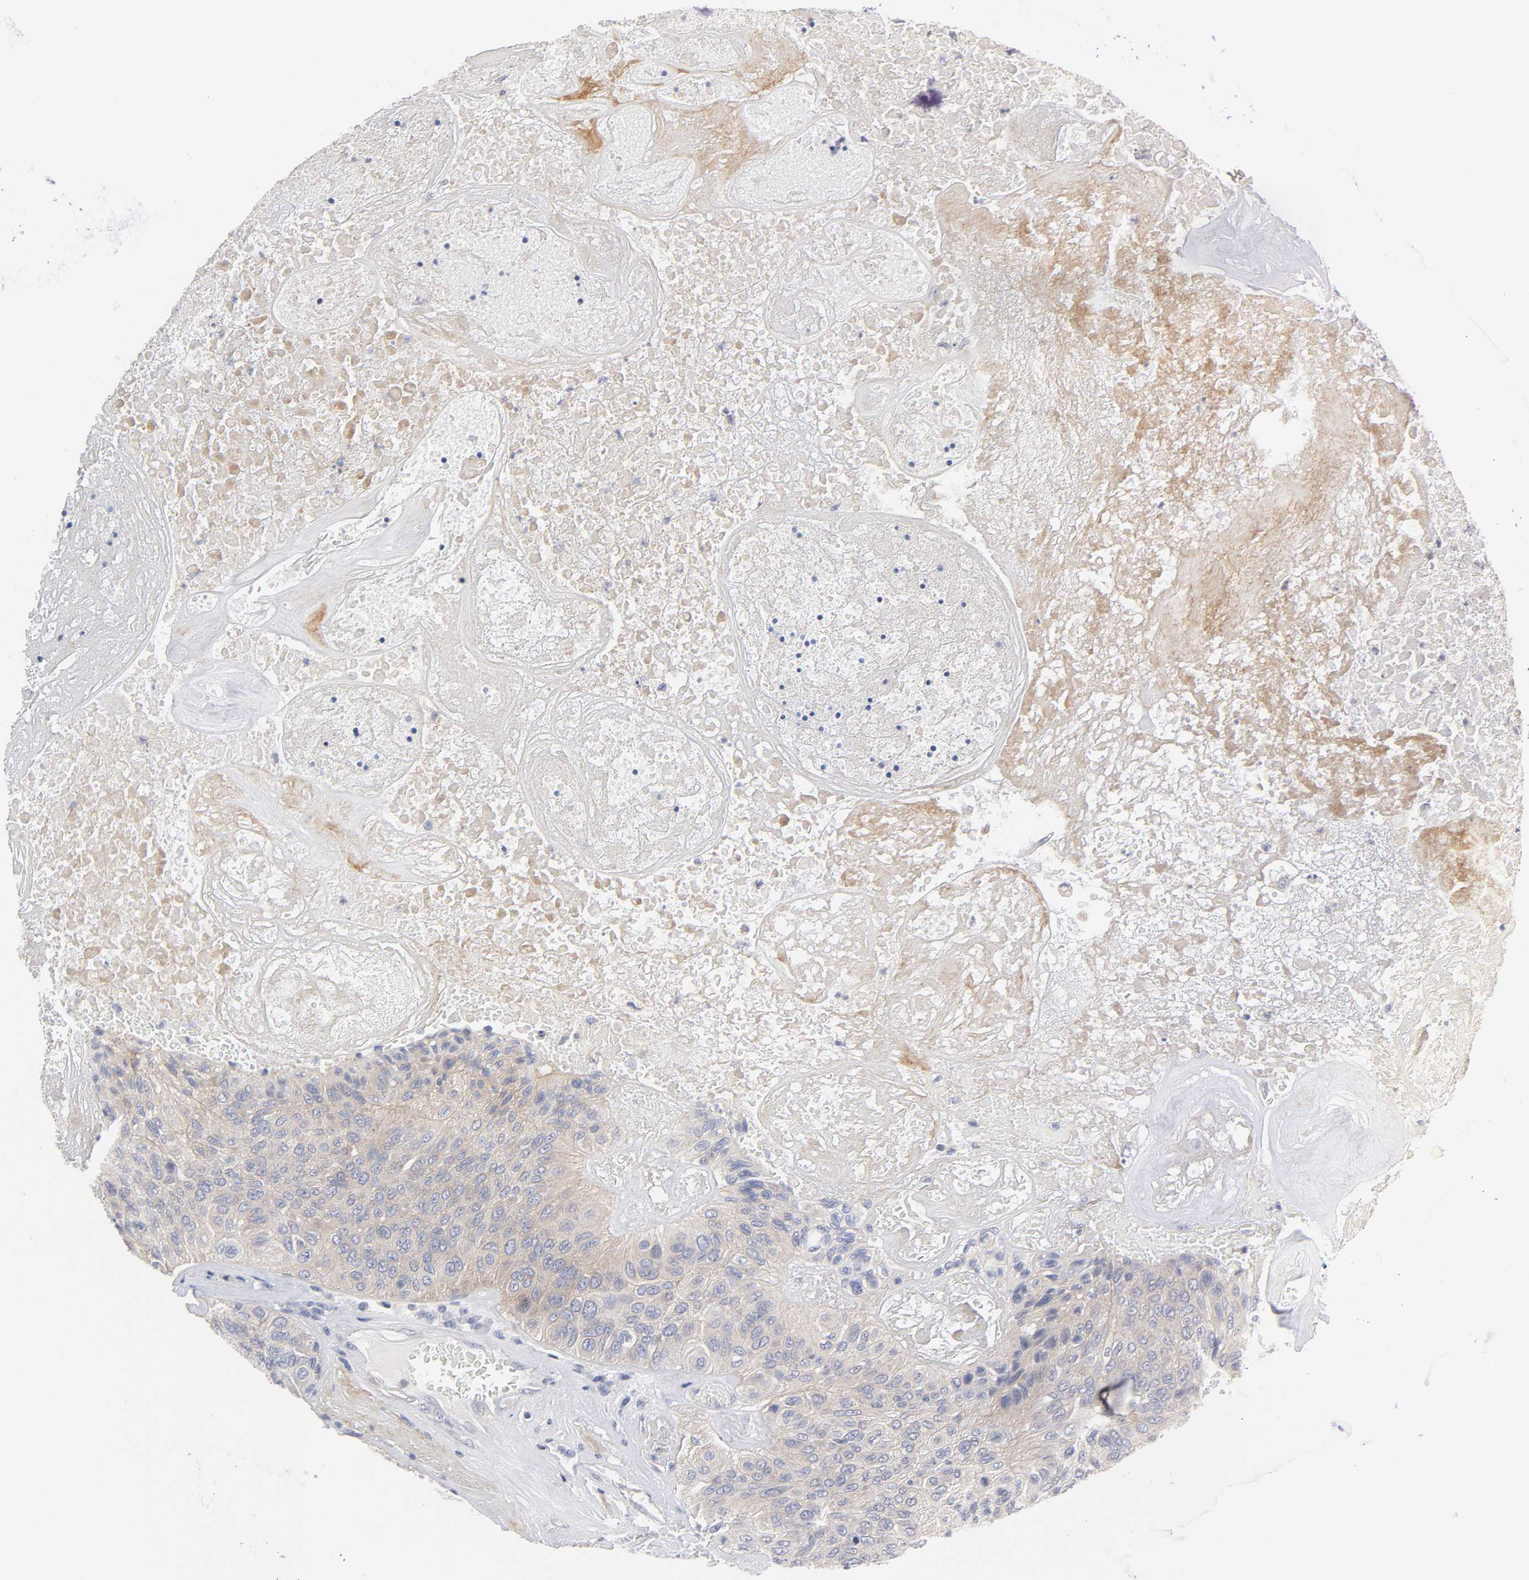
{"staining": {"intensity": "weak", "quantity": ">75%", "location": "cytoplasmic/membranous"}, "tissue": "urothelial cancer", "cell_type": "Tumor cells", "image_type": "cancer", "snomed": [{"axis": "morphology", "description": "Urothelial carcinoma, High grade"}, {"axis": "topography", "description": "Urinary bladder"}], "caption": "An IHC image of neoplastic tissue is shown. Protein staining in brown highlights weak cytoplasmic/membranous positivity in urothelial carcinoma (high-grade) within tumor cells.", "gene": "ROCK1", "patient": {"sex": "male", "age": 66}}